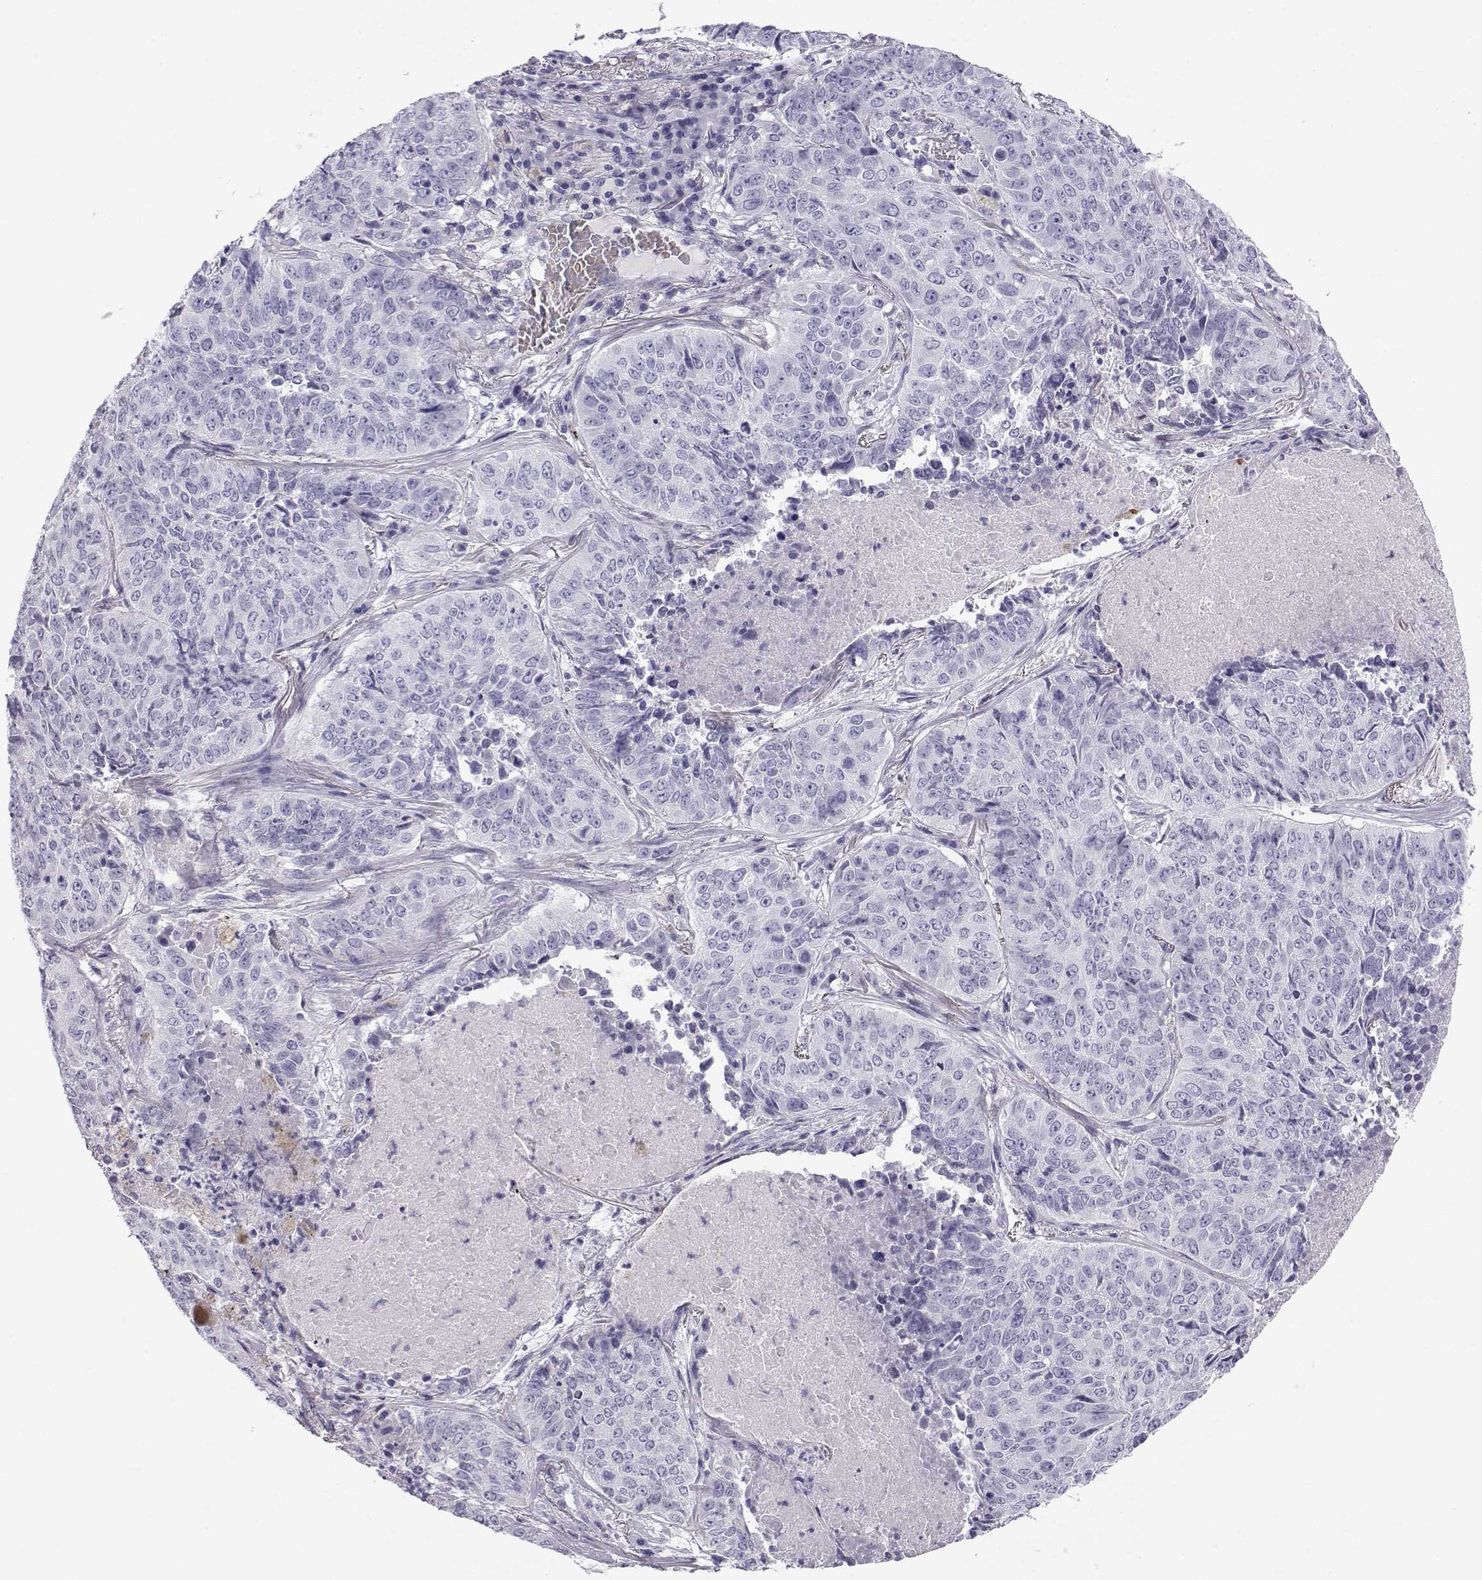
{"staining": {"intensity": "negative", "quantity": "none", "location": "none"}, "tissue": "lung cancer", "cell_type": "Tumor cells", "image_type": "cancer", "snomed": [{"axis": "morphology", "description": "Normal tissue, NOS"}, {"axis": "morphology", "description": "Squamous cell carcinoma, NOS"}, {"axis": "topography", "description": "Bronchus"}, {"axis": "topography", "description": "Lung"}], "caption": "The micrograph displays no significant positivity in tumor cells of lung cancer (squamous cell carcinoma). (Immunohistochemistry, brightfield microscopy, high magnification).", "gene": "RNASE12", "patient": {"sex": "male", "age": 64}}